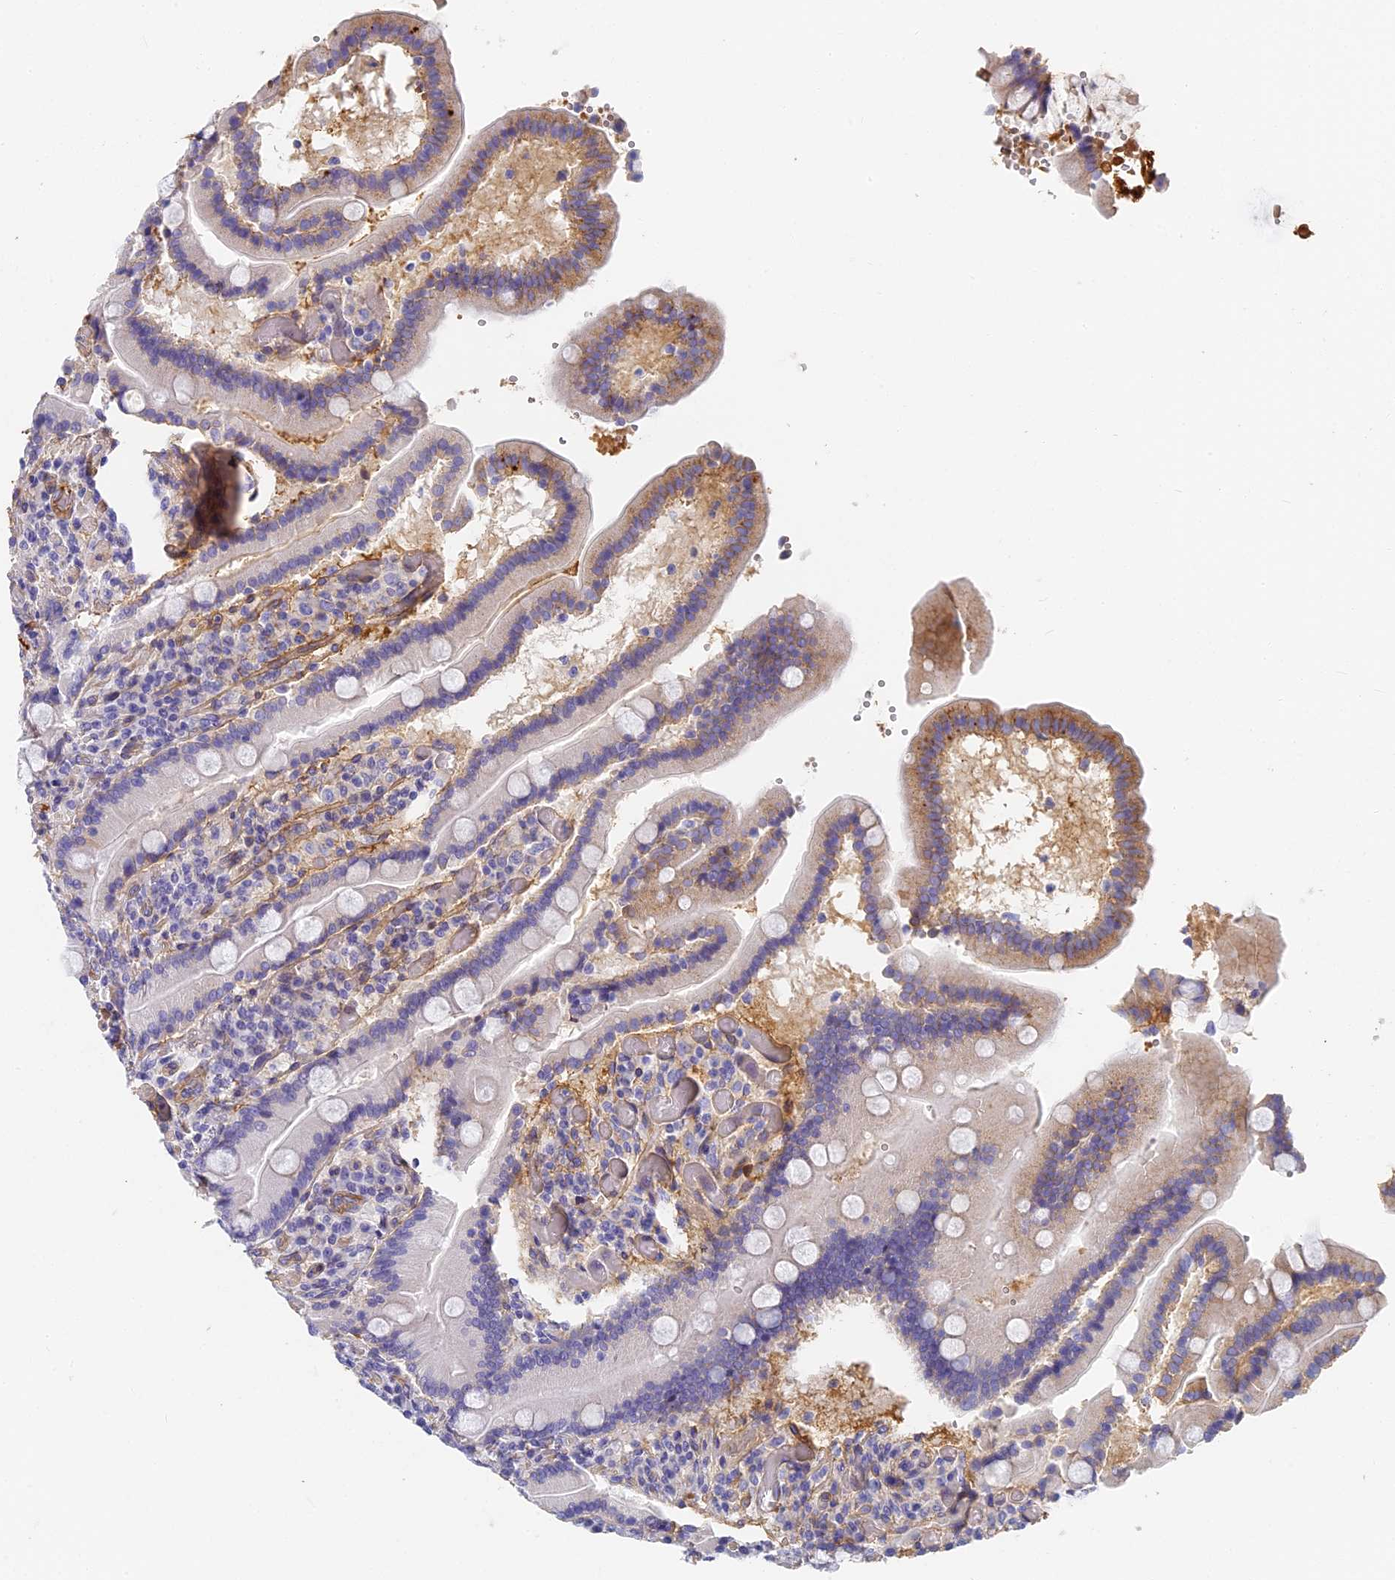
{"staining": {"intensity": "moderate", "quantity": "<25%", "location": "cytoplasmic/membranous"}, "tissue": "duodenum", "cell_type": "Glandular cells", "image_type": "normal", "snomed": [{"axis": "morphology", "description": "Normal tissue, NOS"}, {"axis": "topography", "description": "Duodenum"}], "caption": "Protein analysis of normal duodenum demonstrates moderate cytoplasmic/membranous staining in approximately <25% of glandular cells. (Brightfield microscopy of DAB IHC at high magnification).", "gene": "ITIH1", "patient": {"sex": "female", "age": 62}}